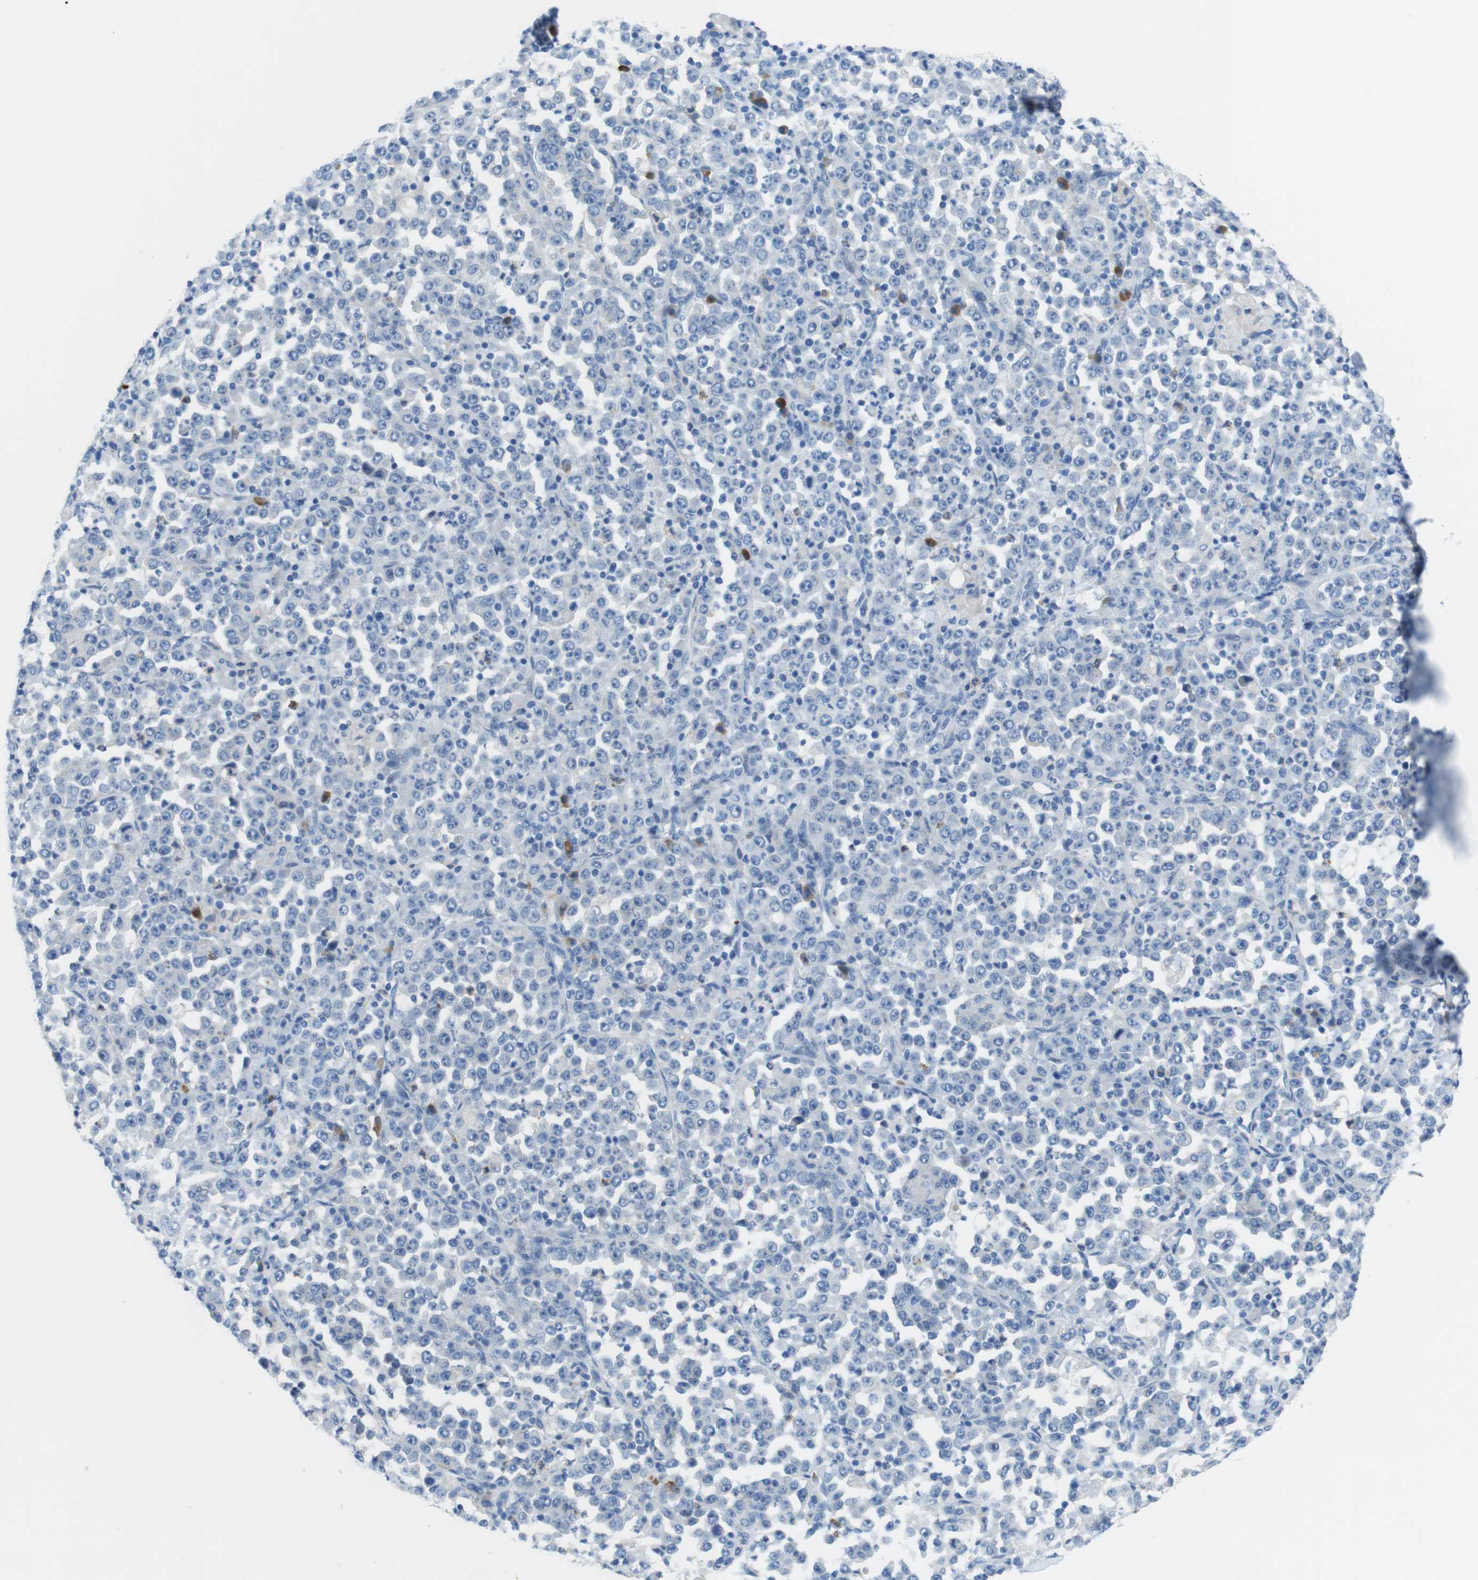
{"staining": {"intensity": "negative", "quantity": "none", "location": "none"}, "tissue": "stomach cancer", "cell_type": "Tumor cells", "image_type": "cancer", "snomed": [{"axis": "morphology", "description": "Normal tissue, NOS"}, {"axis": "morphology", "description": "Adenocarcinoma, NOS"}, {"axis": "topography", "description": "Stomach, upper"}, {"axis": "topography", "description": "Stomach"}], "caption": "IHC of human stomach adenocarcinoma reveals no expression in tumor cells.", "gene": "CLMN", "patient": {"sex": "male", "age": 59}}